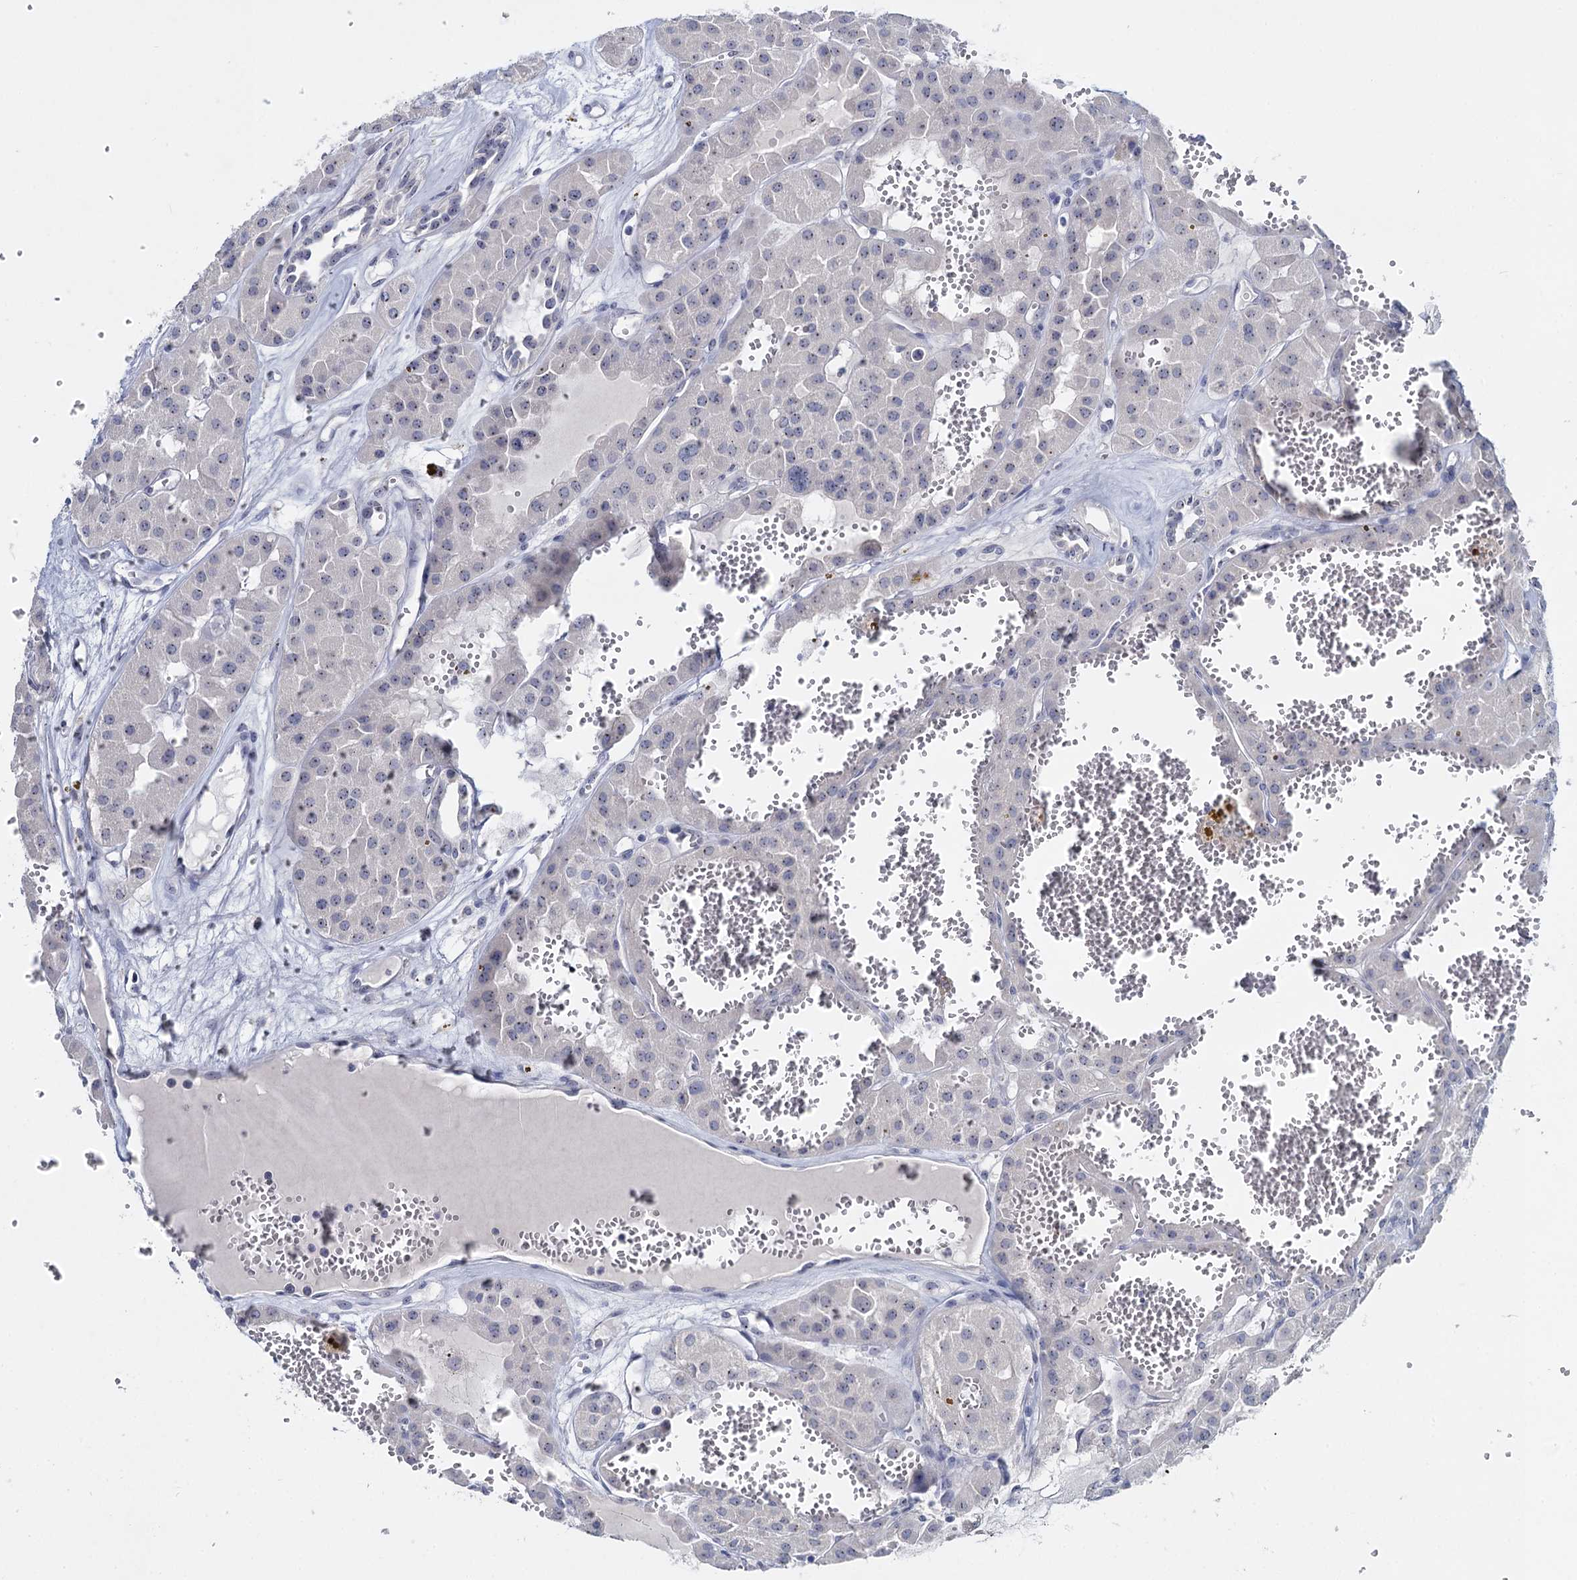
{"staining": {"intensity": "negative", "quantity": "none", "location": "none"}, "tissue": "renal cancer", "cell_type": "Tumor cells", "image_type": "cancer", "snomed": [{"axis": "morphology", "description": "Carcinoma, NOS"}, {"axis": "topography", "description": "Kidney"}], "caption": "Tumor cells are negative for protein expression in human carcinoma (renal).", "gene": "SFN", "patient": {"sex": "female", "age": 75}}